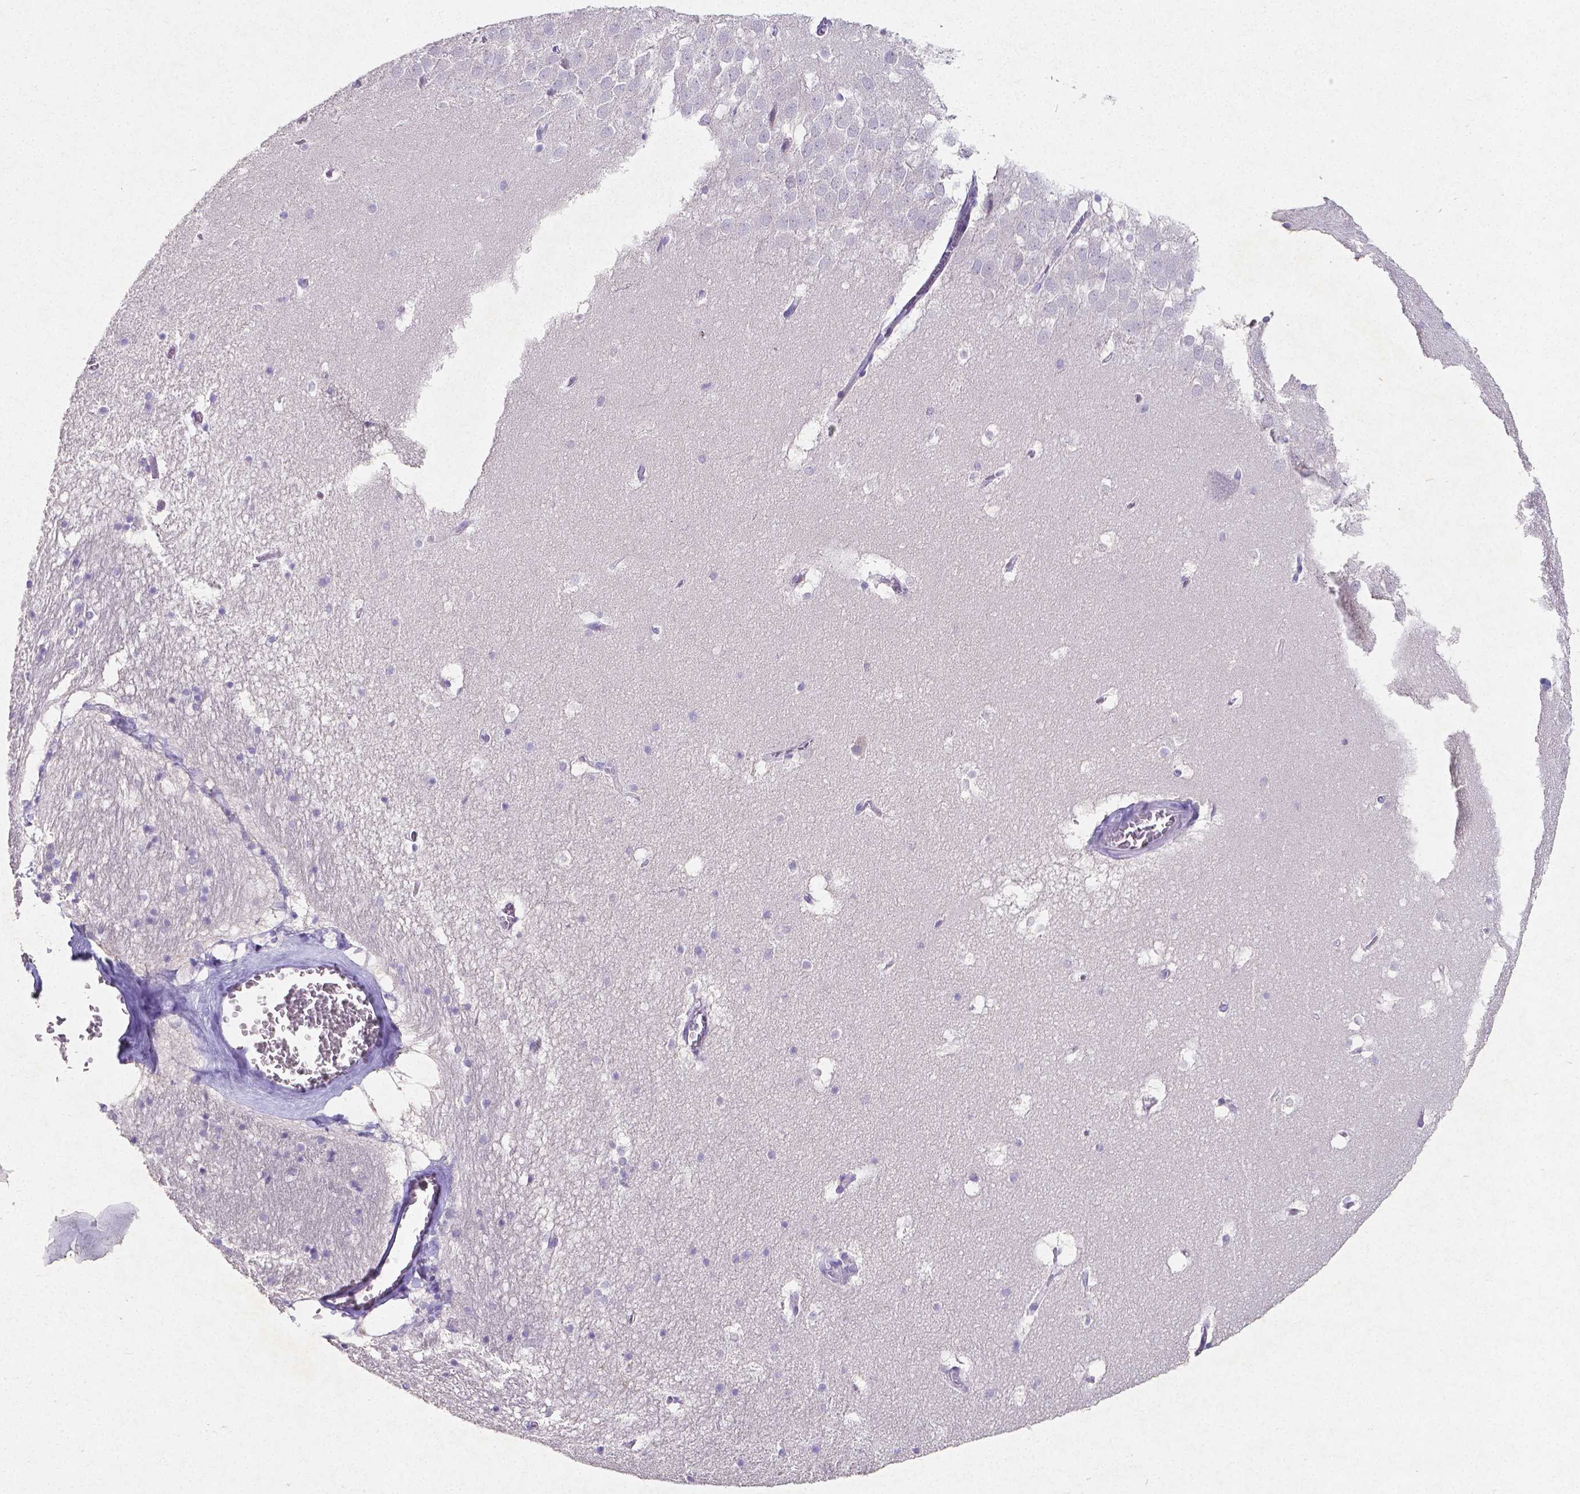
{"staining": {"intensity": "negative", "quantity": "none", "location": "none"}, "tissue": "hippocampus", "cell_type": "Glial cells", "image_type": "normal", "snomed": [{"axis": "morphology", "description": "Normal tissue, NOS"}, {"axis": "topography", "description": "Hippocampus"}], "caption": "Immunohistochemistry of benign human hippocampus displays no staining in glial cells. (DAB (3,3'-diaminobenzidine) immunohistochemistry with hematoxylin counter stain).", "gene": "SATB2", "patient": {"sex": "male", "age": 45}}